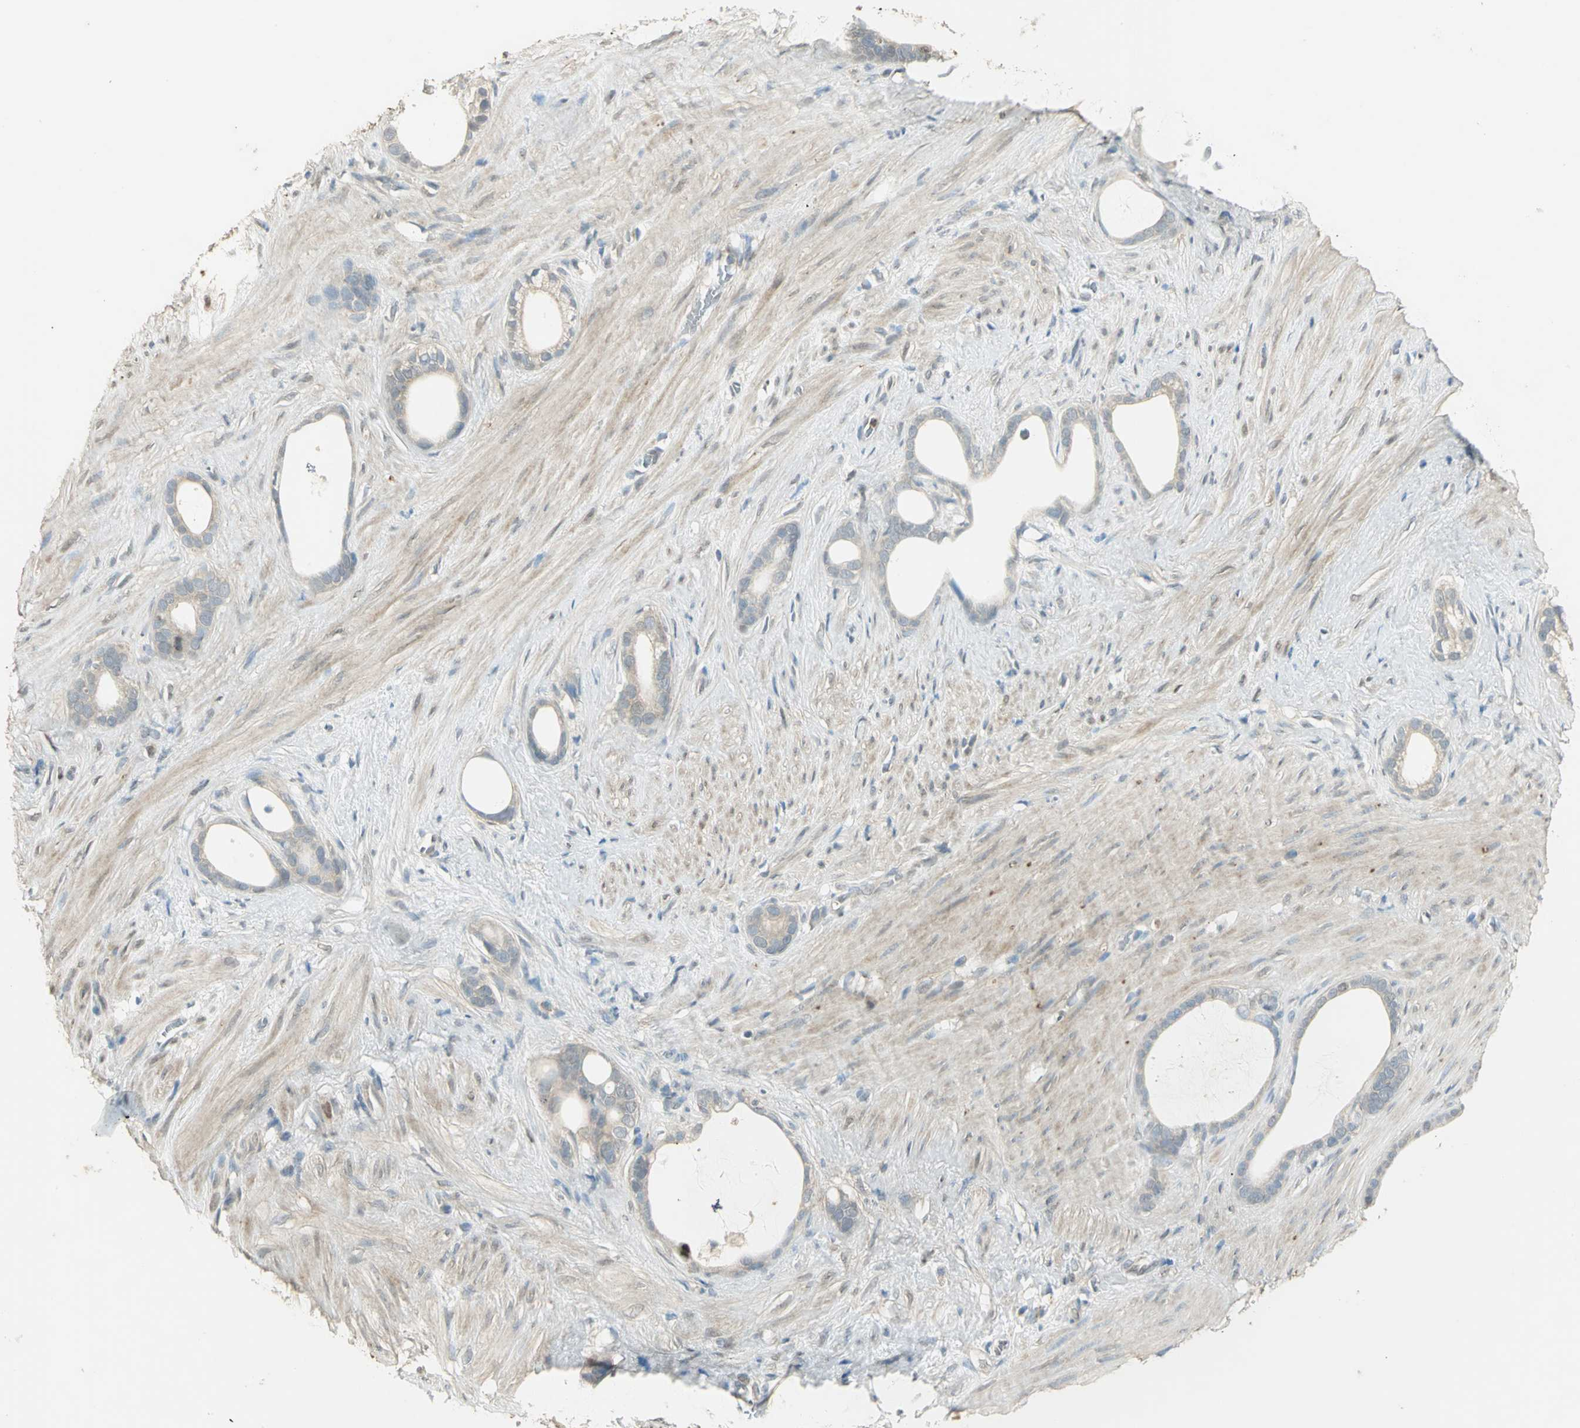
{"staining": {"intensity": "weak", "quantity": "25%-75%", "location": "cytoplasmic/membranous"}, "tissue": "stomach cancer", "cell_type": "Tumor cells", "image_type": "cancer", "snomed": [{"axis": "morphology", "description": "Adenocarcinoma, NOS"}, {"axis": "topography", "description": "Stomach"}], "caption": "Human stomach adenocarcinoma stained with a brown dye exhibits weak cytoplasmic/membranous positive staining in about 25%-75% of tumor cells.", "gene": "BIRC2", "patient": {"sex": "female", "age": 75}}